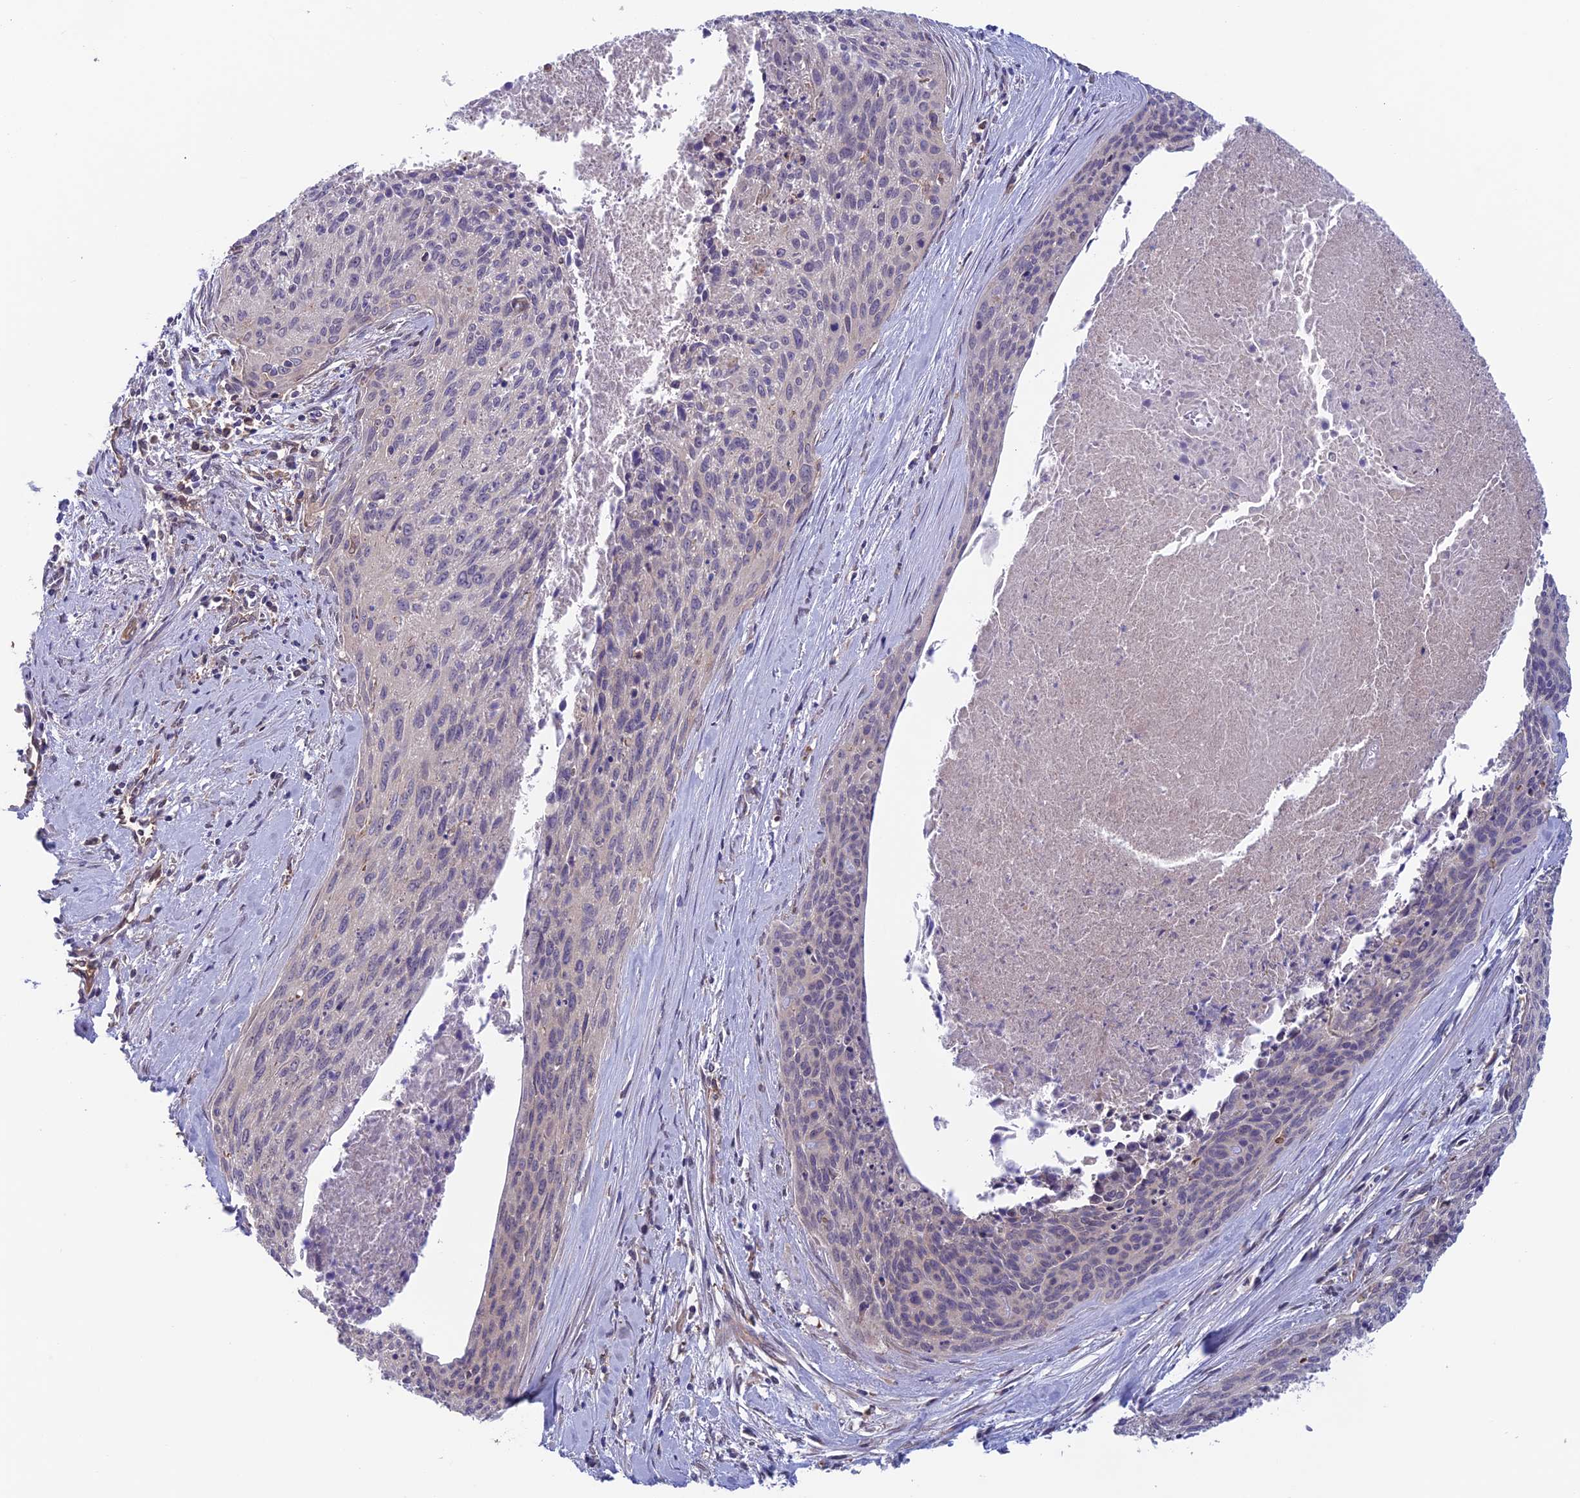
{"staining": {"intensity": "negative", "quantity": "none", "location": "none"}, "tissue": "cervical cancer", "cell_type": "Tumor cells", "image_type": "cancer", "snomed": [{"axis": "morphology", "description": "Squamous cell carcinoma, NOS"}, {"axis": "topography", "description": "Cervix"}], "caption": "Cervical cancer (squamous cell carcinoma) was stained to show a protein in brown. There is no significant staining in tumor cells. Nuclei are stained in blue.", "gene": "MAST2", "patient": {"sex": "female", "age": 55}}